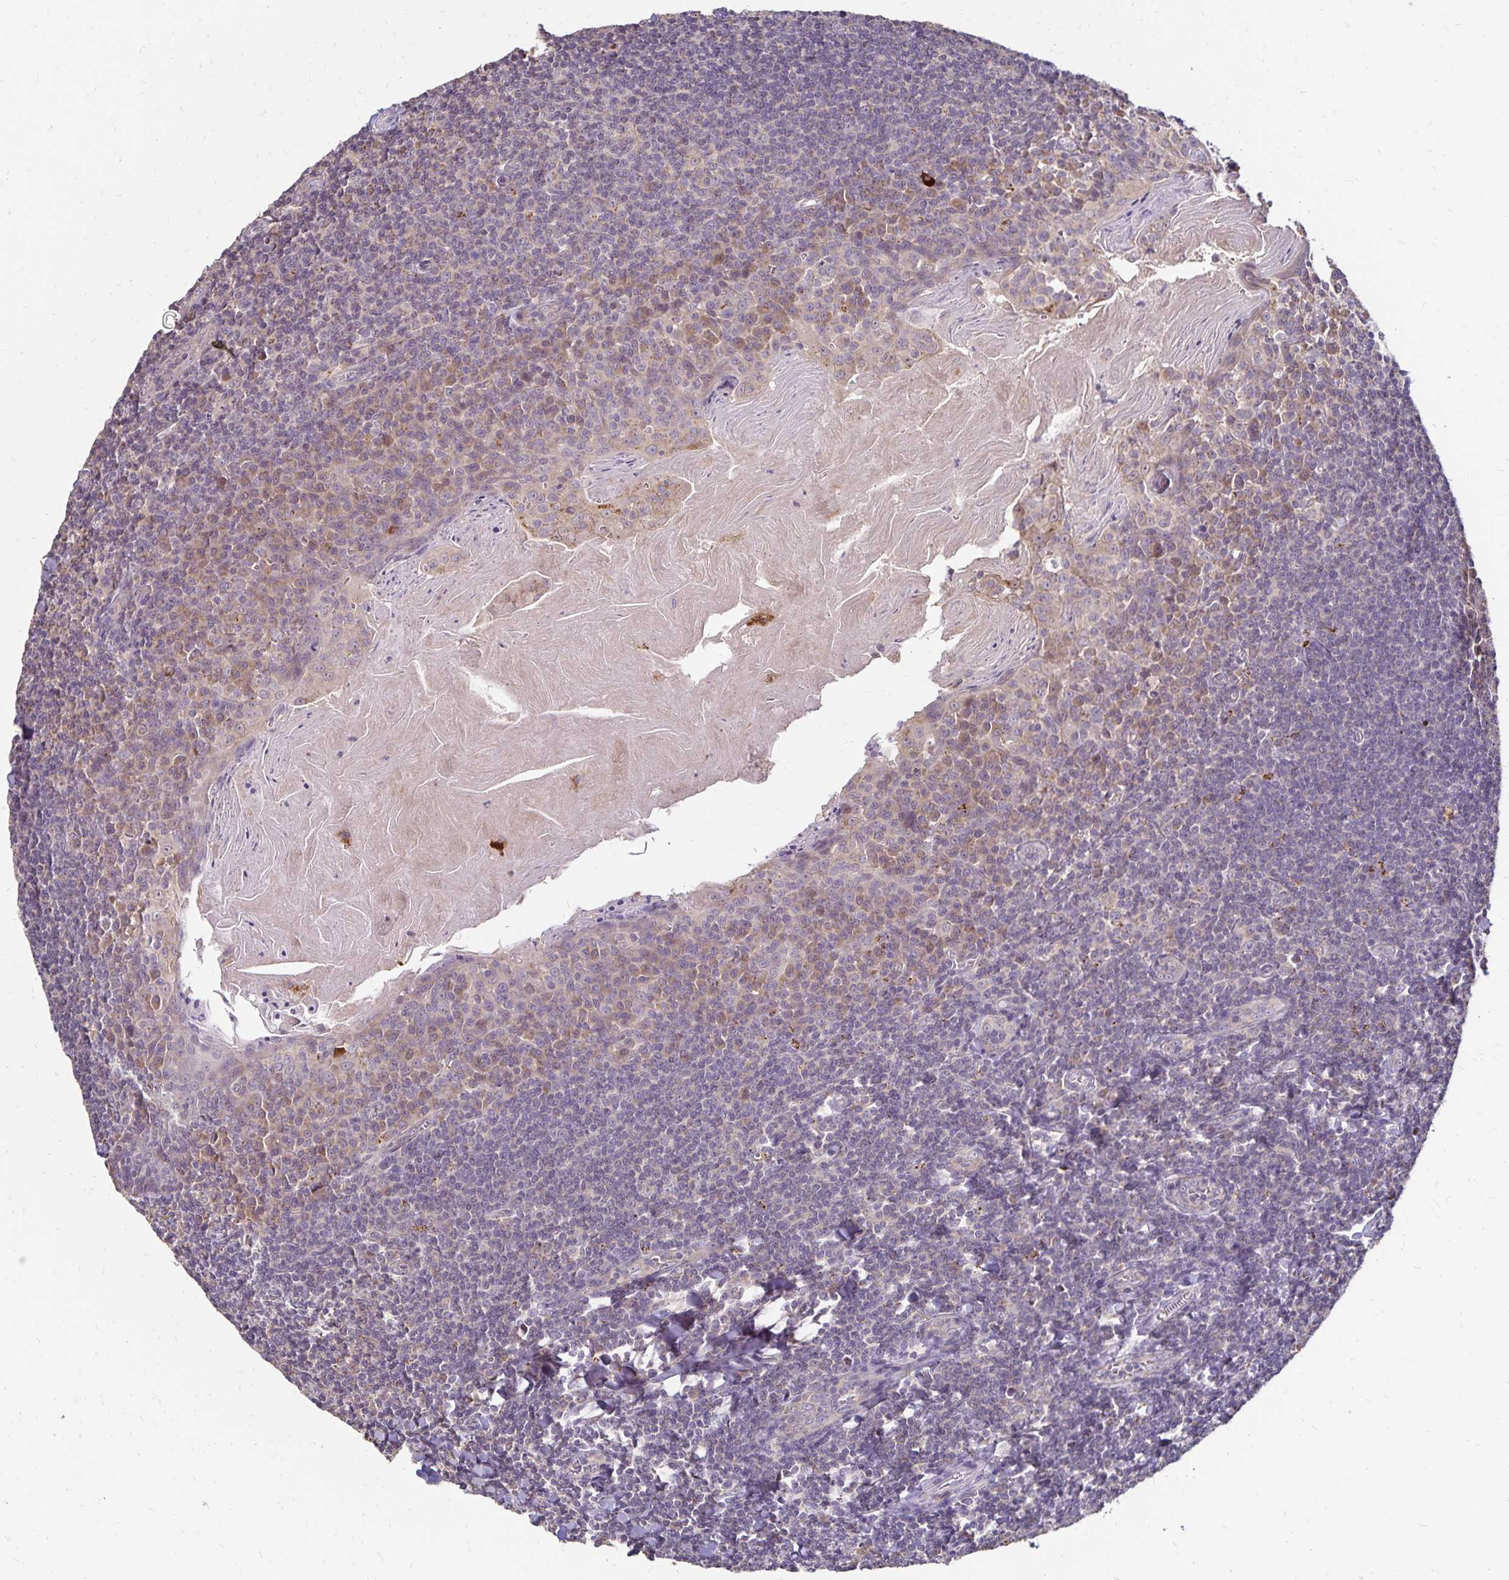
{"staining": {"intensity": "weak", "quantity": "<25%", "location": "cytoplasmic/membranous"}, "tissue": "tonsil", "cell_type": "Non-germinal center cells", "image_type": "normal", "snomed": [{"axis": "morphology", "description": "Normal tissue, NOS"}, {"axis": "topography", "description": "Tonsil"}], "caption": "The micrograph demonstrates no significant expression in non-germinal center cells of tonsil. (DAB (3,3'-diaminobenzidine) immunohistochemistry with hematoxylin counter stain).", "gene": "EMC10", "patient": {"sex": "male", "age": 27}}